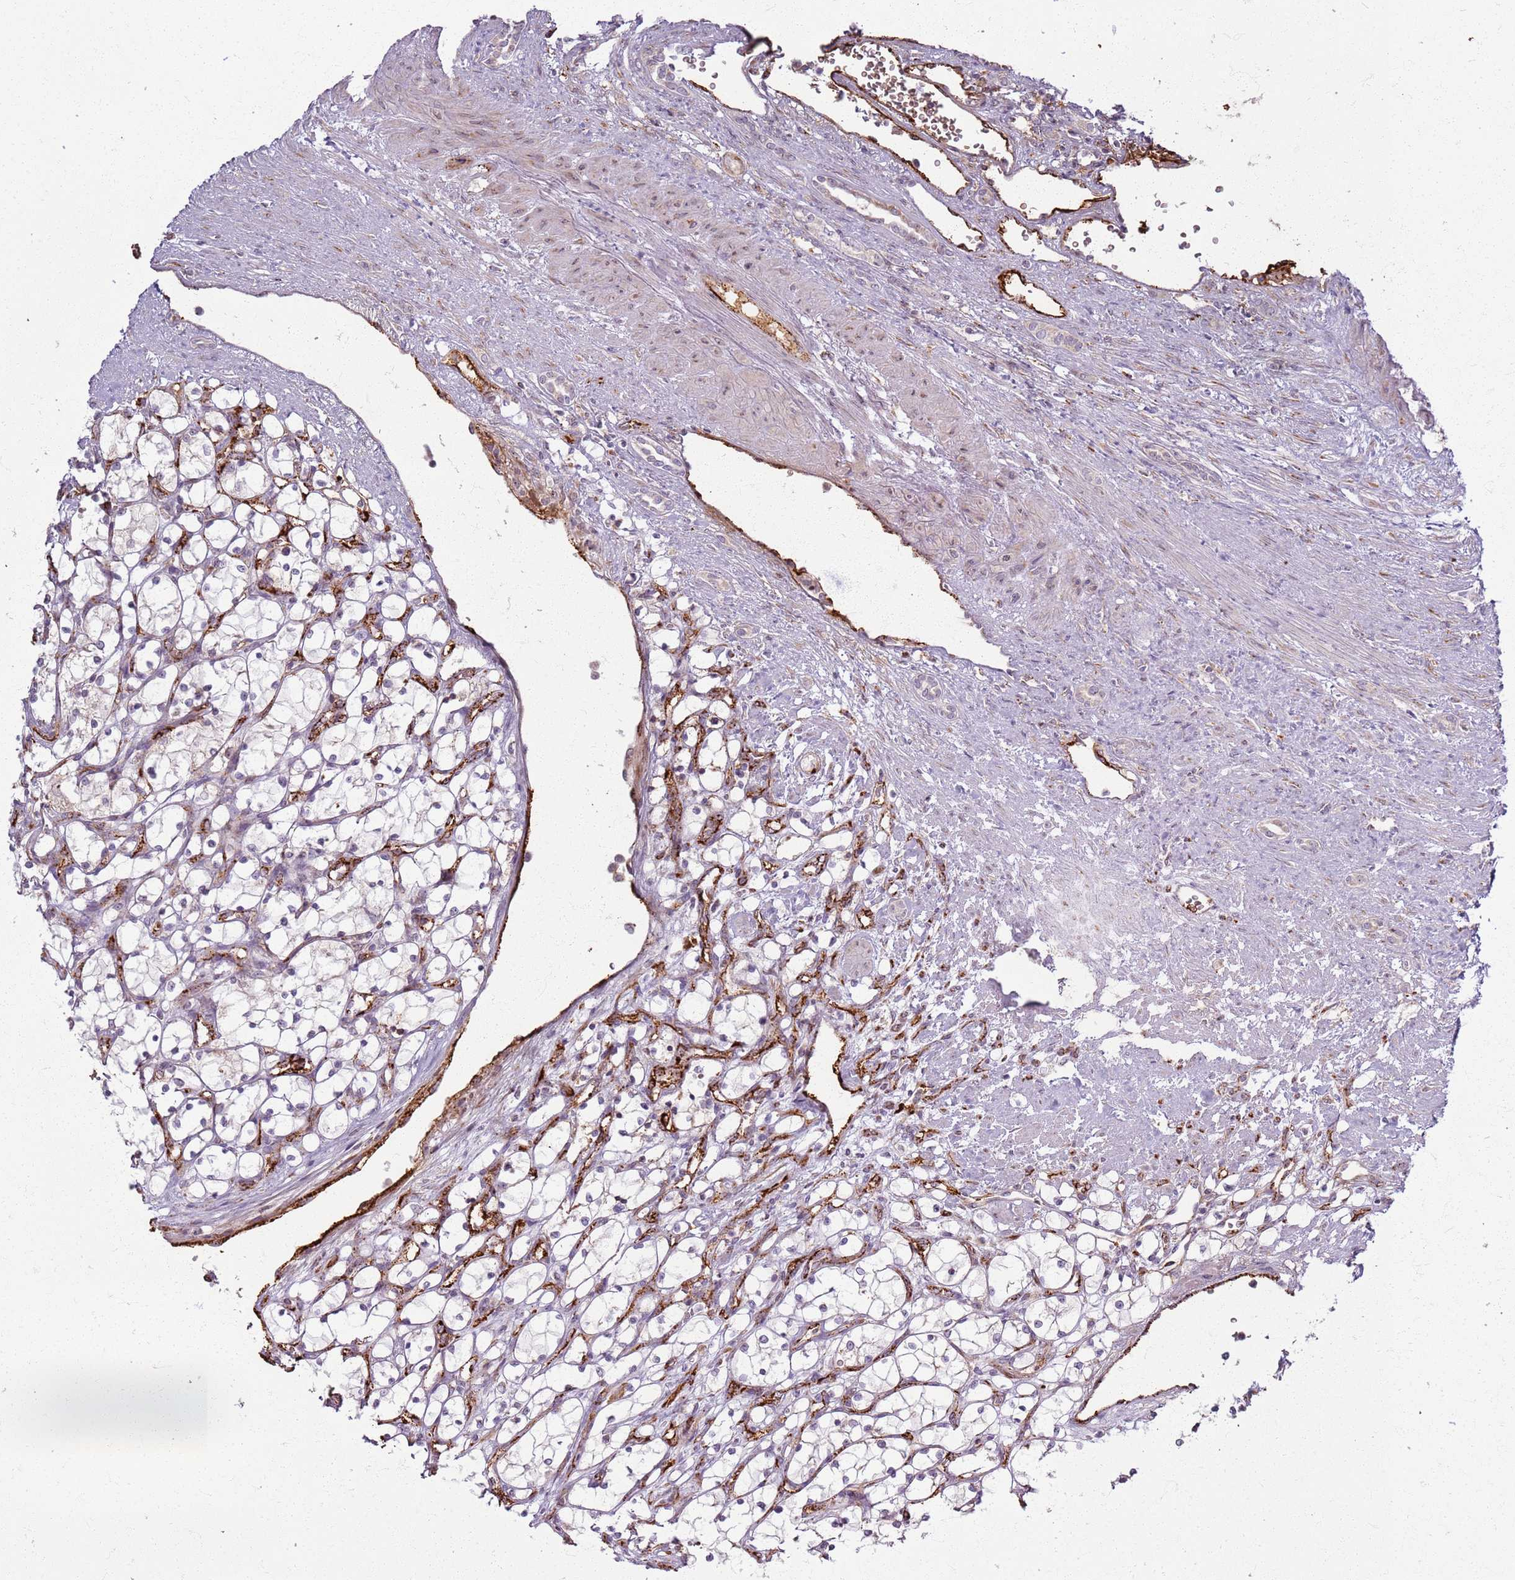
{"staining": {"intensity": "negative", "quantity": "none", "location": "none"}, "tissue": "renal cancer", "cell_type": "Tumor cells", "image_type": "cancer", "snomed": [{"axis": "morphology", "description": "Adenocarcinoma, NOS"}, {"axis": "topography", "description": "Kidney"}], "caption": "The image exhibits no staining of tumor cells in renal cancer (adenocarcinoma).", "gene": "KRI1", "patient": {"sex": "female", "age": 69}}